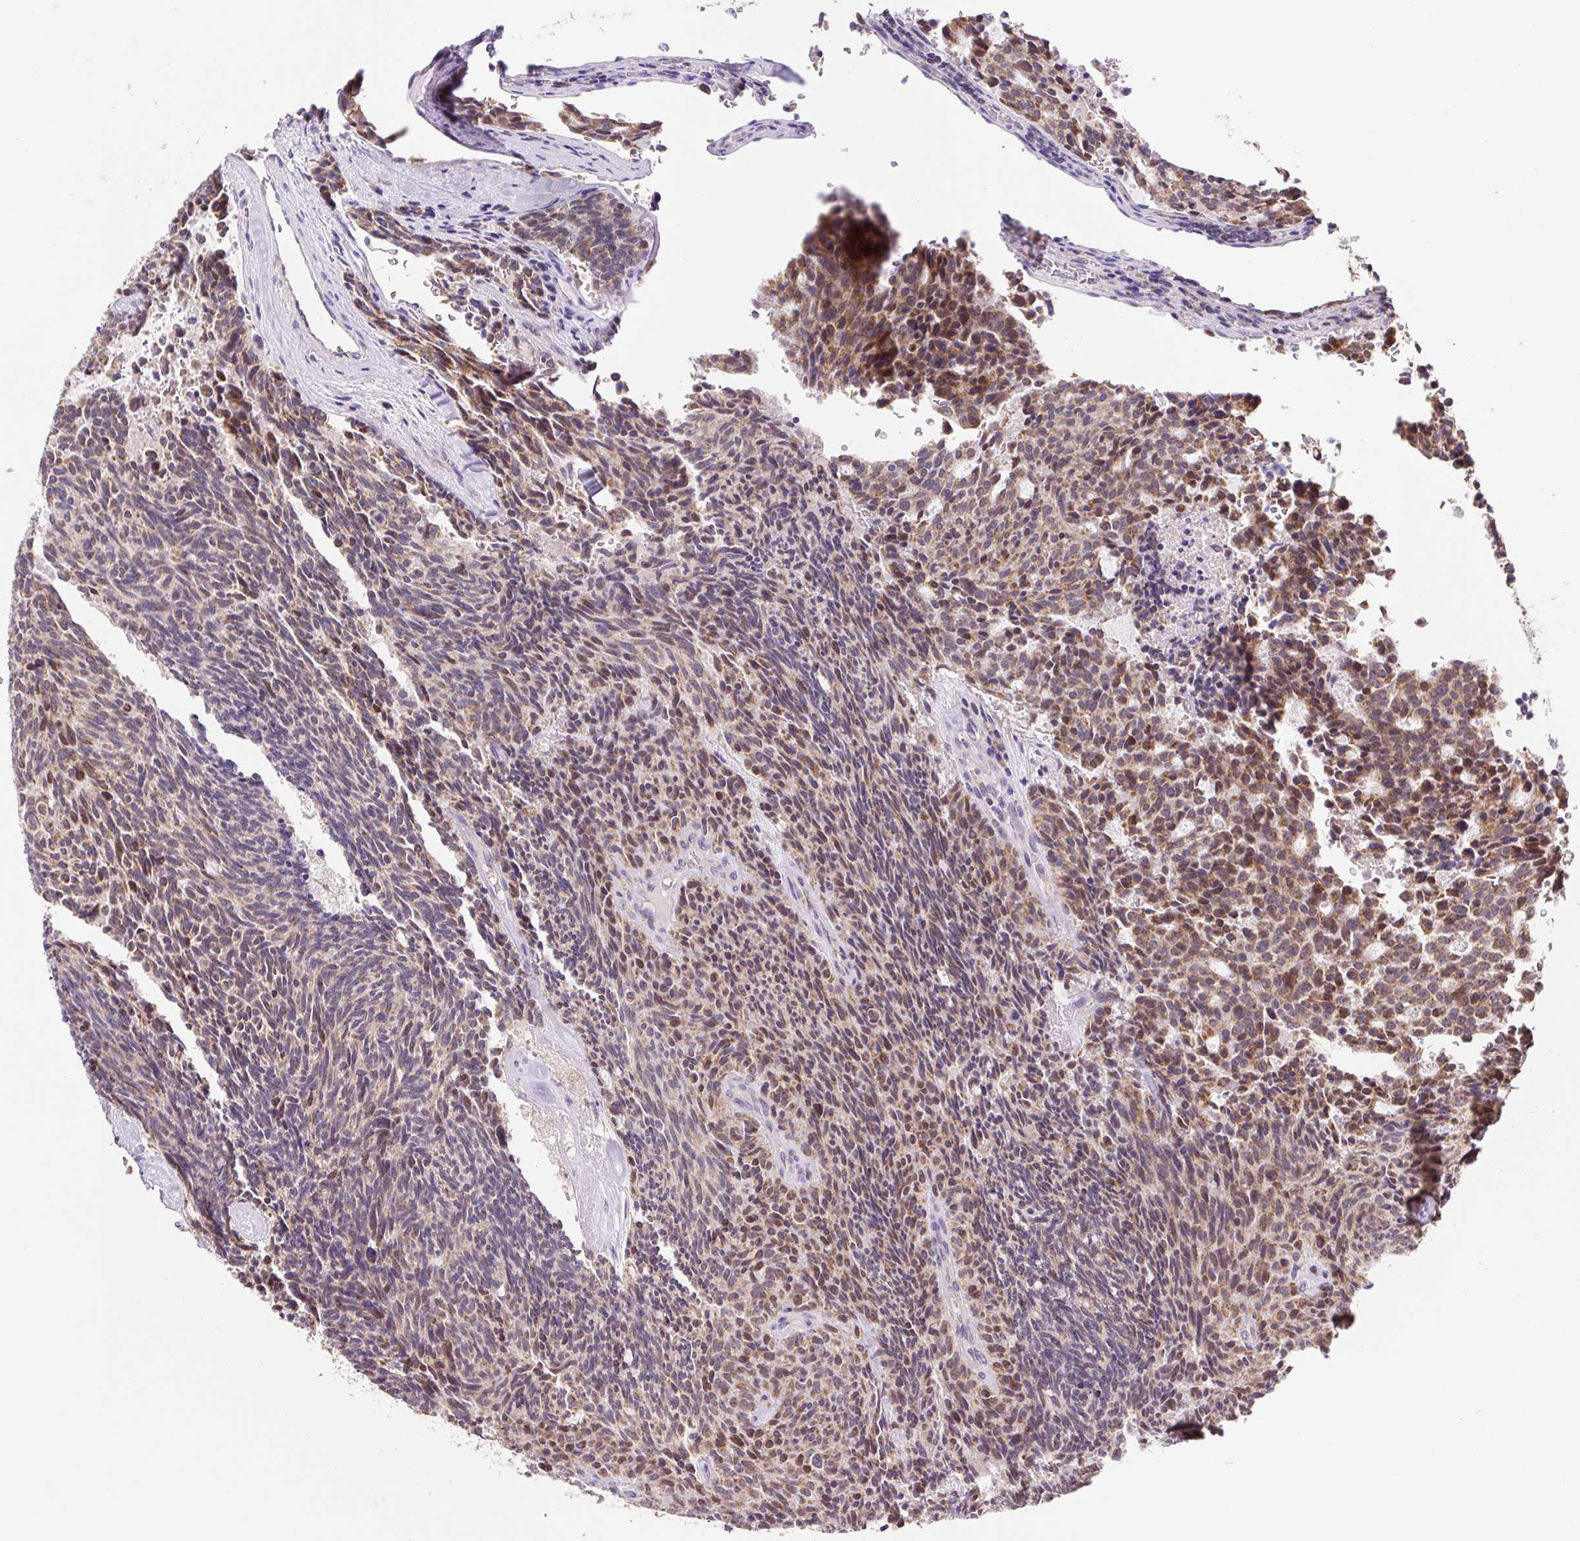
{"staining": {"intensity": "moderate", "quantity": ">75%", "location": "cytoplasmic/membranous"}, "tissue": "carcinoid", "cell_type": "Tumor cells", "image_type": "cancer", "snomed": [{"axis": "morphology", "description": "Carcinoid, malignant, NOS"}, {"axis": "topography", "description": "Pancreas"}], "caption": "Carcinoid was stained to show a protein in brown. There is medium levels of moderate cytoplasmic/membranous positivity in about >75% of tumor cells. (DAB = brown stain, brightfield microscopy at high magnification).", "gene": "MFSD9", "patient": {"sex": "female", "age": 54}}